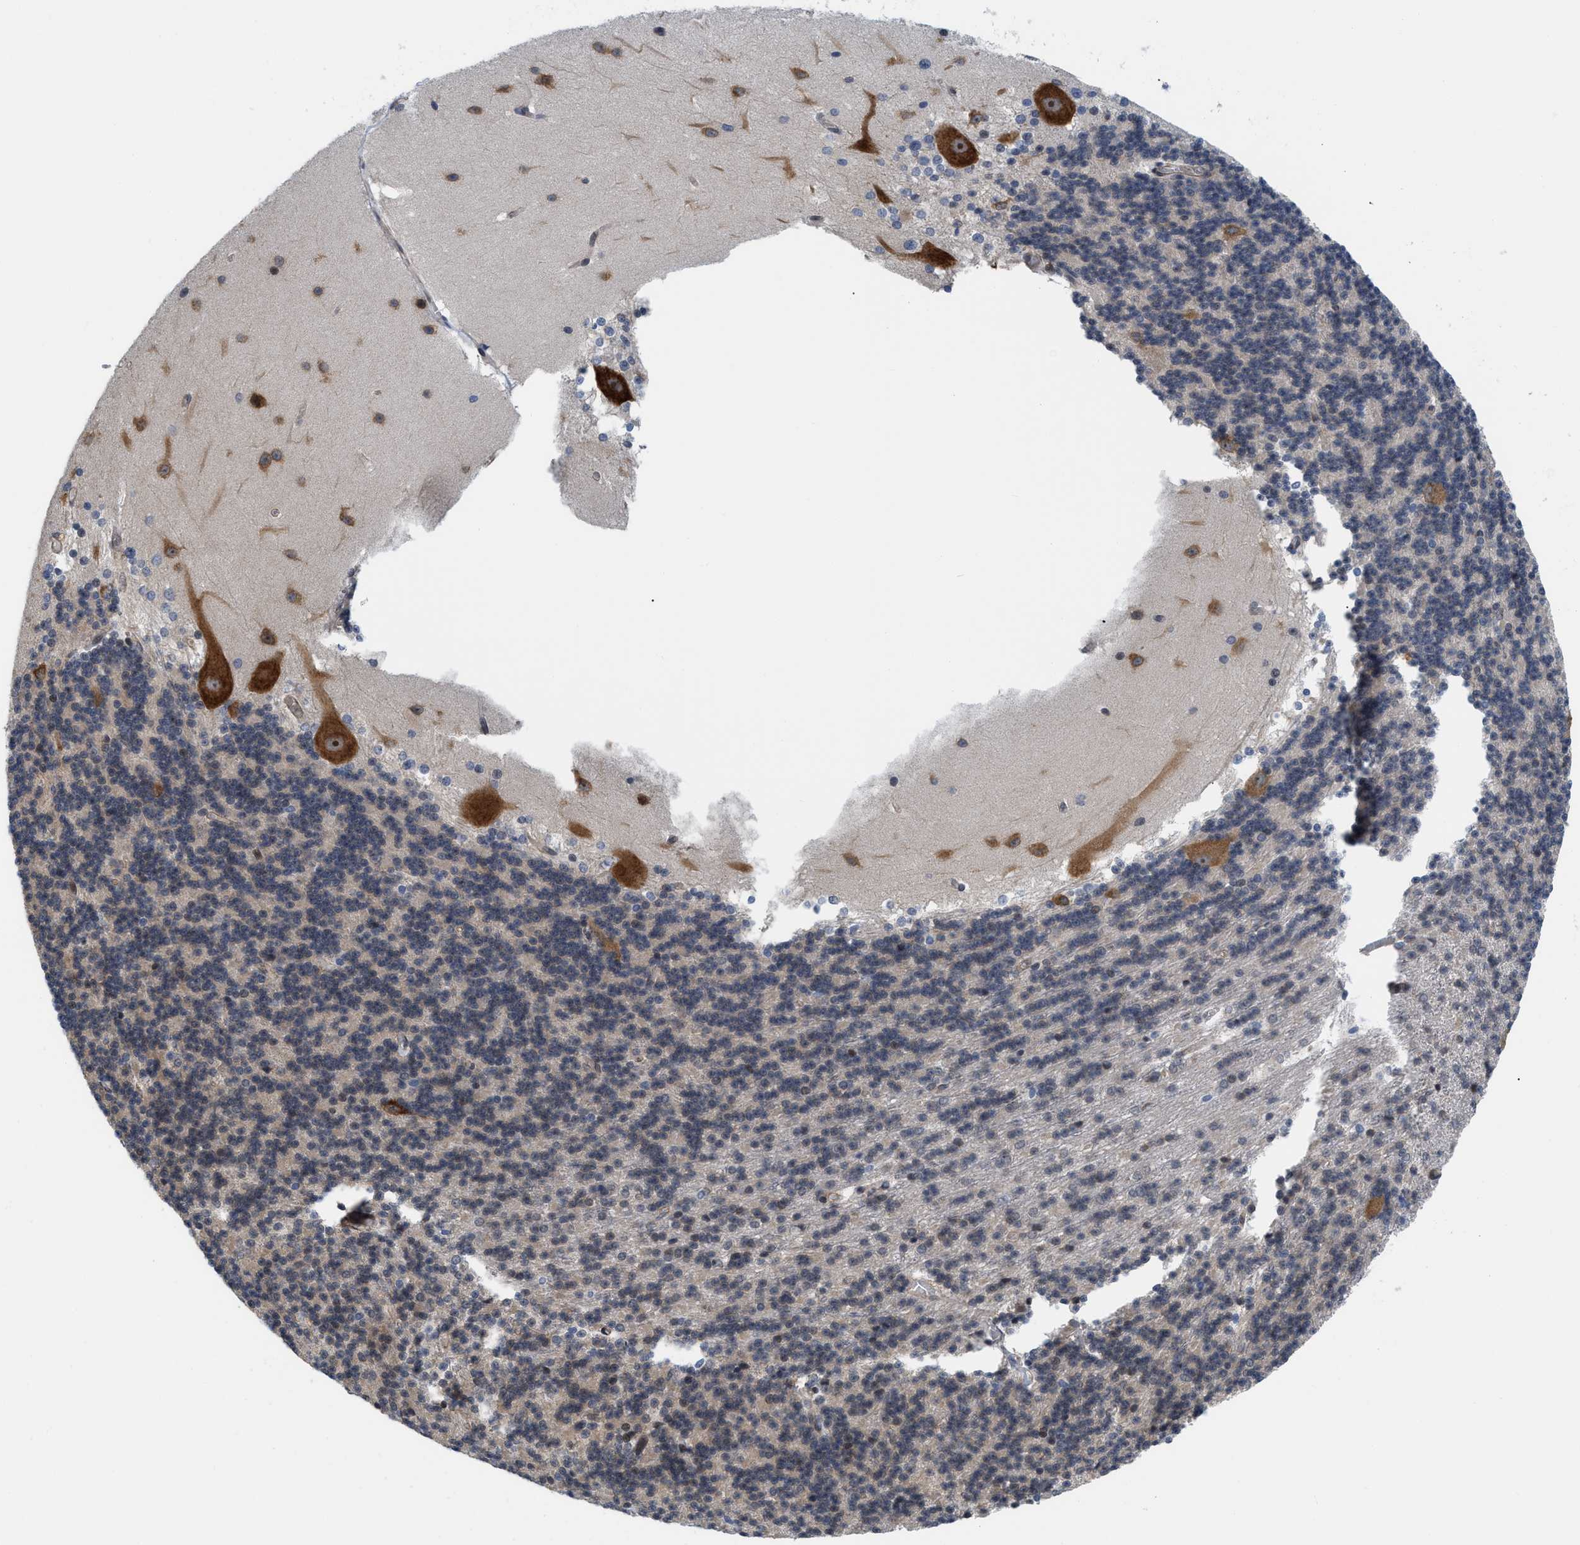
{"staining": {"intensity": "weak", "quantity": "25%-75%", "location": "cytoplasmic/membranous"}, "tissue": "cerebellum", "cell_type": "Cells in granular layer", "image_type": "normal", "snomed": [{"axis": "morphology", "description": "Normal tissue, NOS"}, {"axis": "topography", "description": "Cerebellum"}], "caption": "Protein expression analysis of unremarkable human cerebellum reveals weak cytoplasmic/membranous positivity in approximately 25%-75% of cells in granular layer.", "gene": "GPRASP2", "patient": {"sex": "female", "age": 19}}